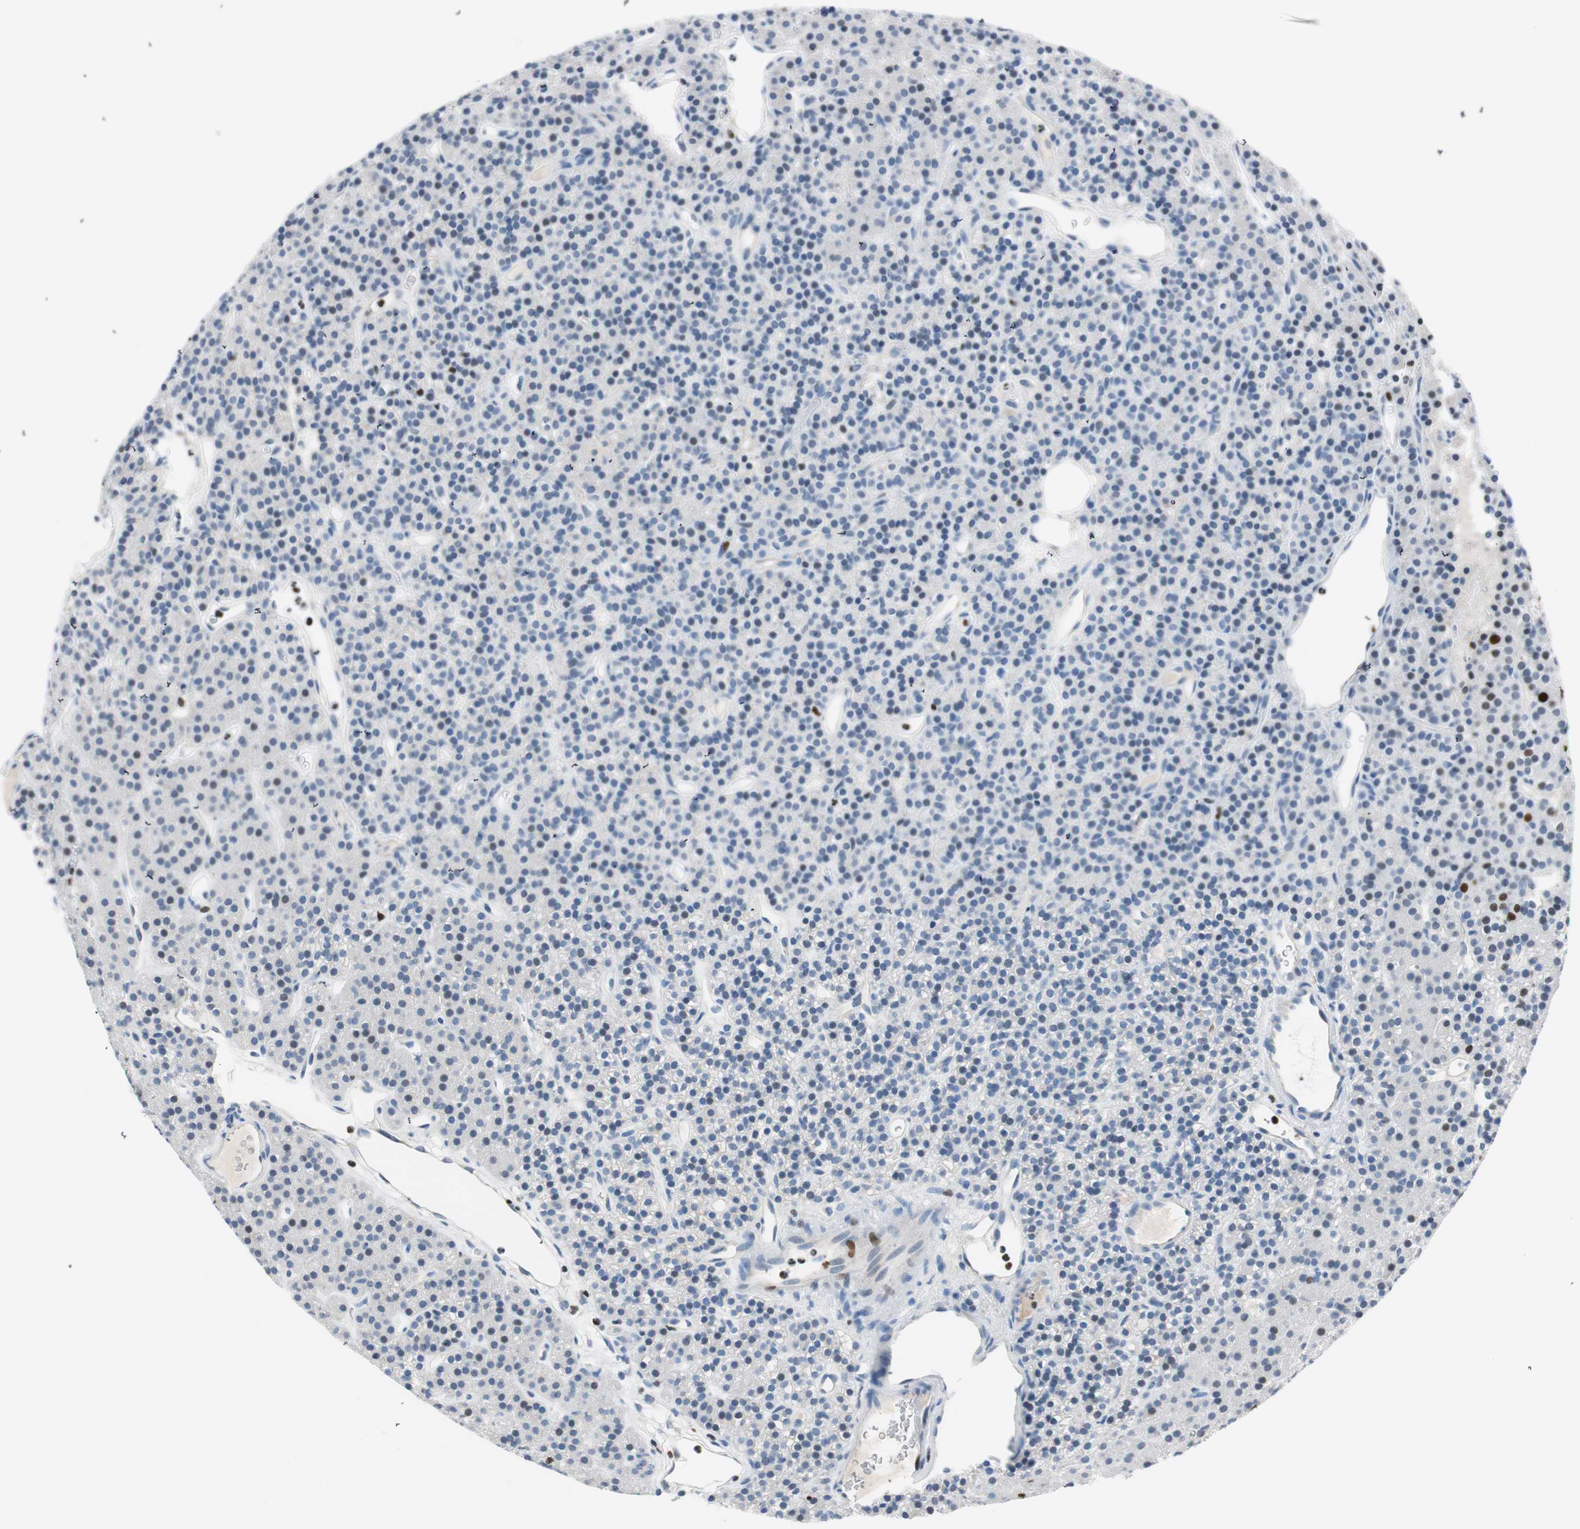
{"staining": {"intensity": "negative", "quantity": "none", "location": "none"}, "tissue": "parathyroid gland", "cell_type": "Glandular cells", "image_type": "normal", "snomed": [{"axis": "morphology", "description": "Normal tissue, NOS"}, {"axis": "morphology", "description": "Hyperplasia, NOS"}, {"axis": "topography", "description": "Parathyroid gland"}], "caption": "Immunohistochemistry micrograph of normal parathyroid gland: human parathyroid gland stained with DAB demonstrates no significant protein staining in glandular cells.", "gene": "EZH2", "patient": {"sex": "male", "age": 44}}